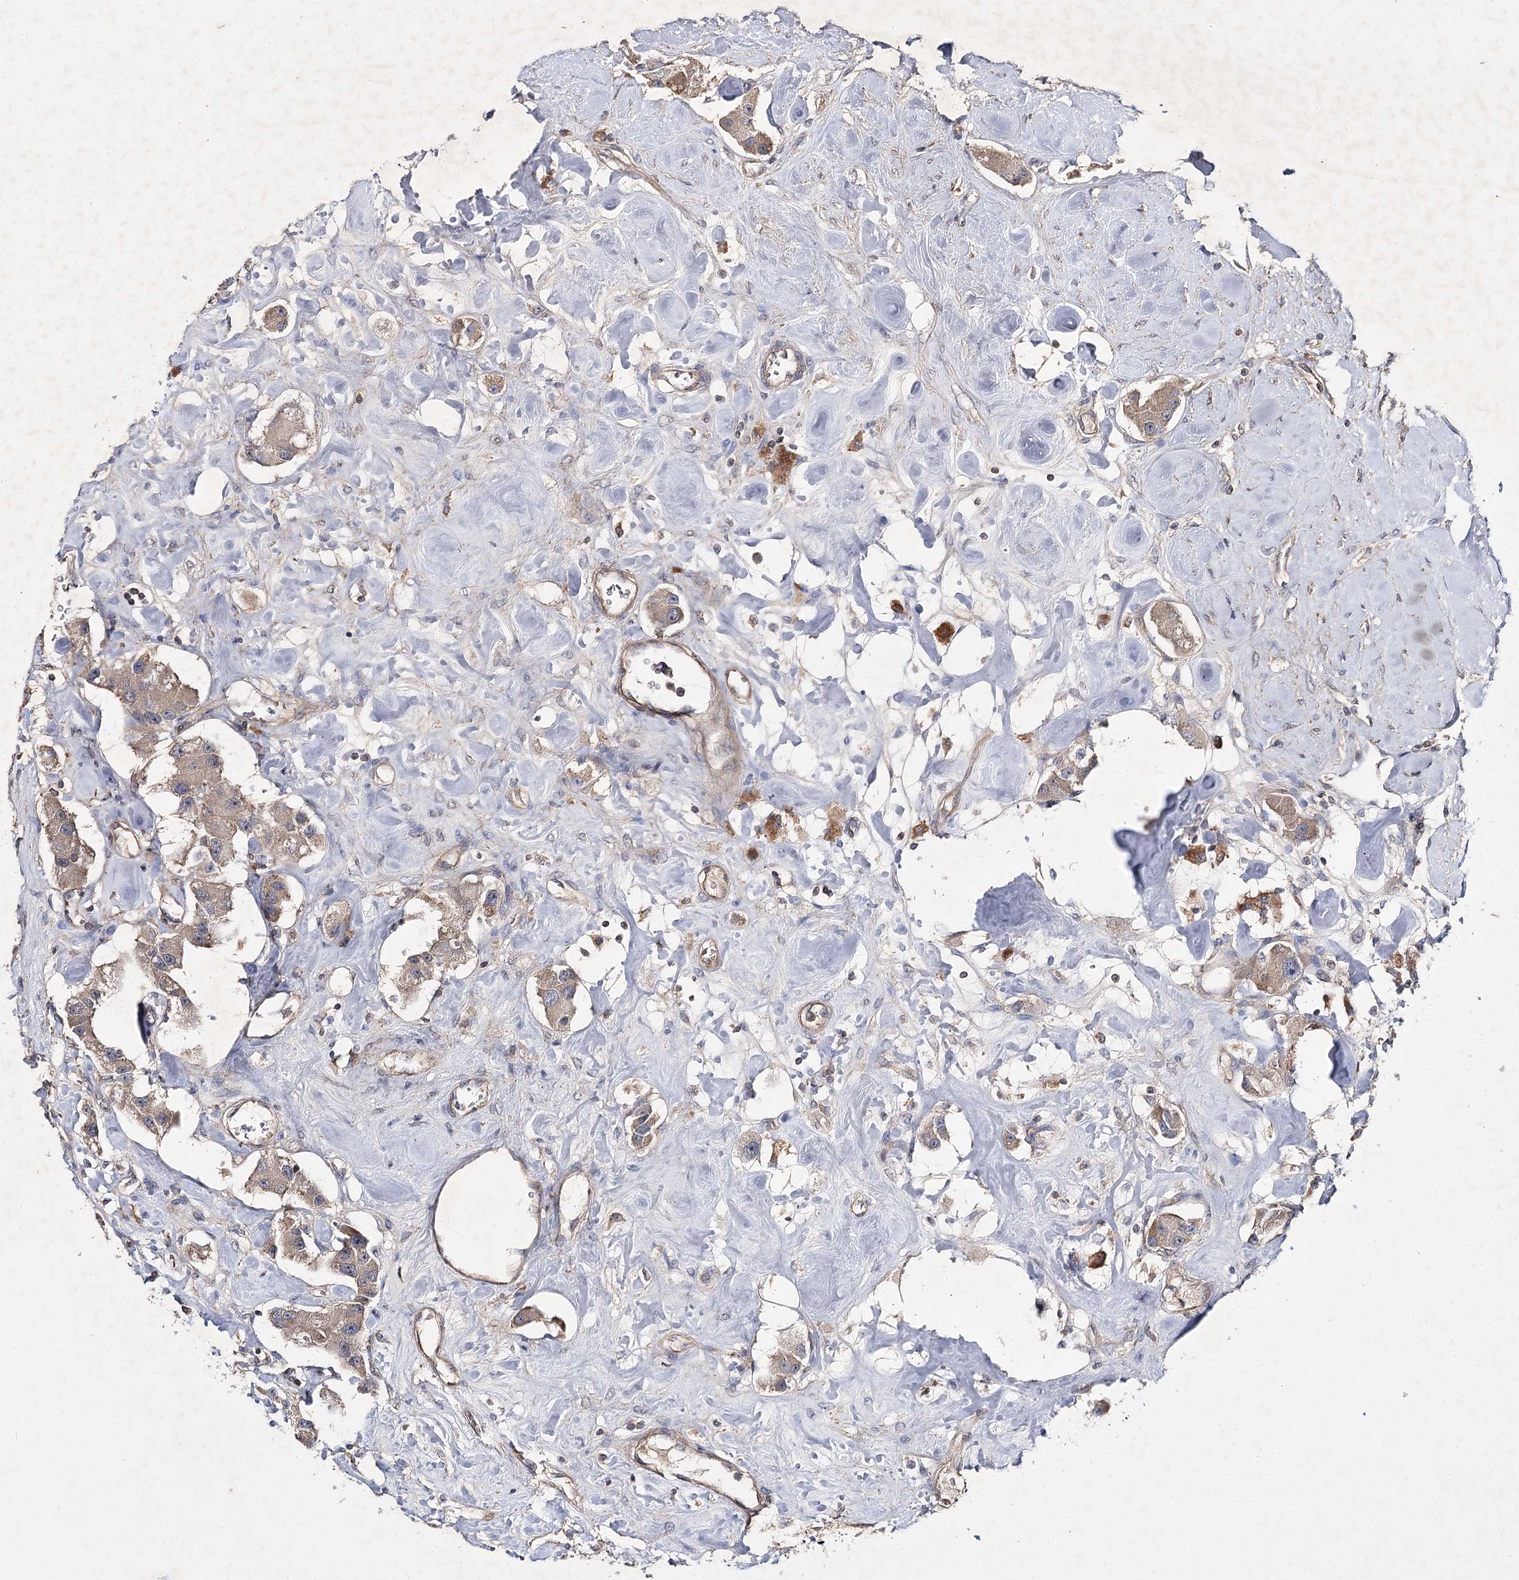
{"staining": {"intensity": "weak", "quantity": "25%-75%", "location": "cytoplasmic/membranous"}, "tissue": "carcinoid", "cell_type": "Tumor cells", "image_type": "cancer", "snomed": [{"axis": "morphology", "description": "Carcinoid, malignant, NOS"}, {"axis": "topography", "description": "Pancreas"}], "caption": "An image of carcinoid (malignant) stained for a protein shows weak cytoplasmic/membranous brown staining in tumor cells.", "gene": "BCR", "patient": {"sex": "male", "age": 41}}